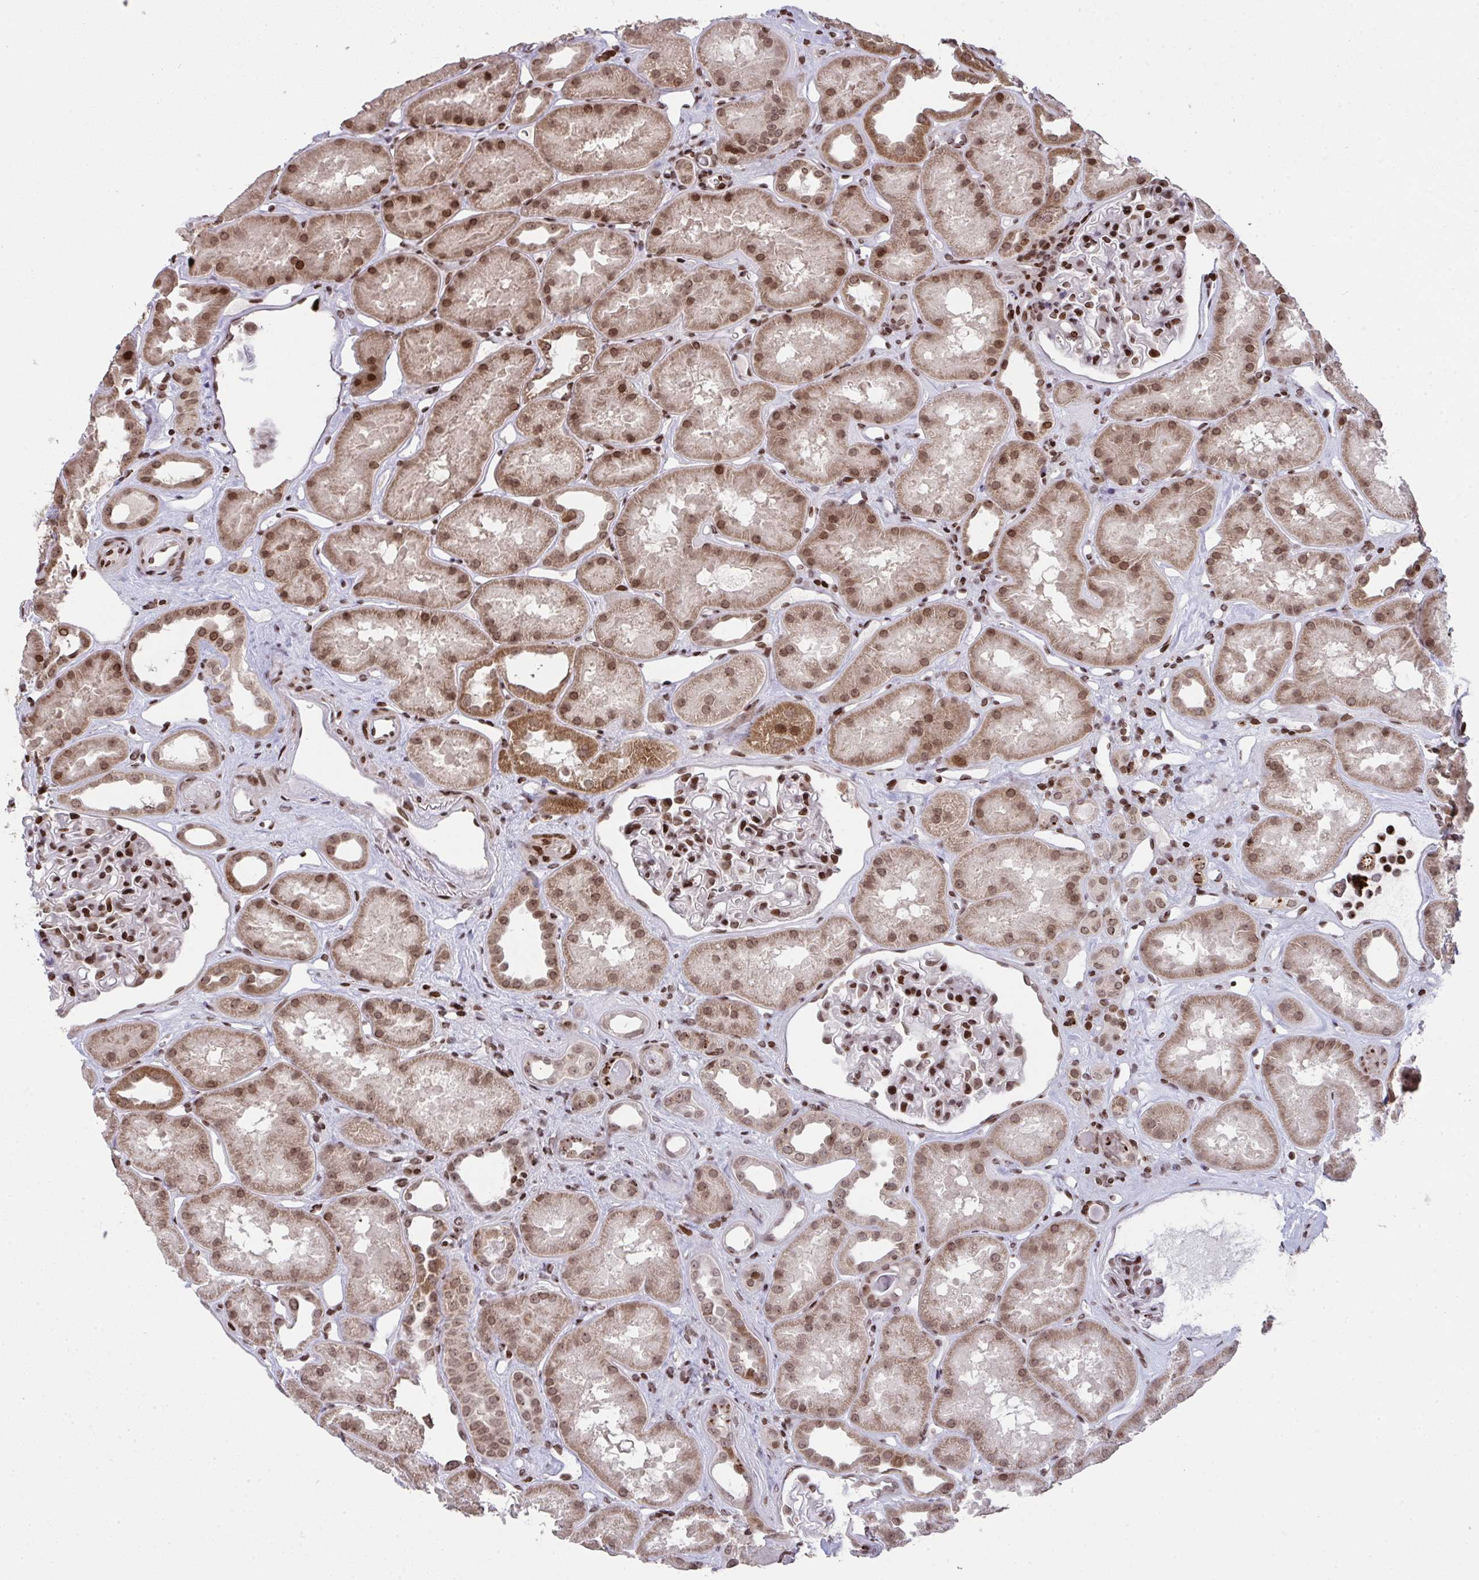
{"staining": {"intensity": "strong", "quantity": ">75%", "location": "nuclear"}, "tissue": "kidney", "cell_type": "Cells in glomeruli", "image_type": "normal", "snomed": [{"axis": "morphology", "description": "Normal tissue, NOS"}, {"axis": "topography", "description": "Kidney"}], "caption": "A high amount of strong nuclear positivity is present in about >75% of cells in glomeruli in normal kidney.", "gene": "NIP7", "patient": {"sex": "male", "age": 61}}